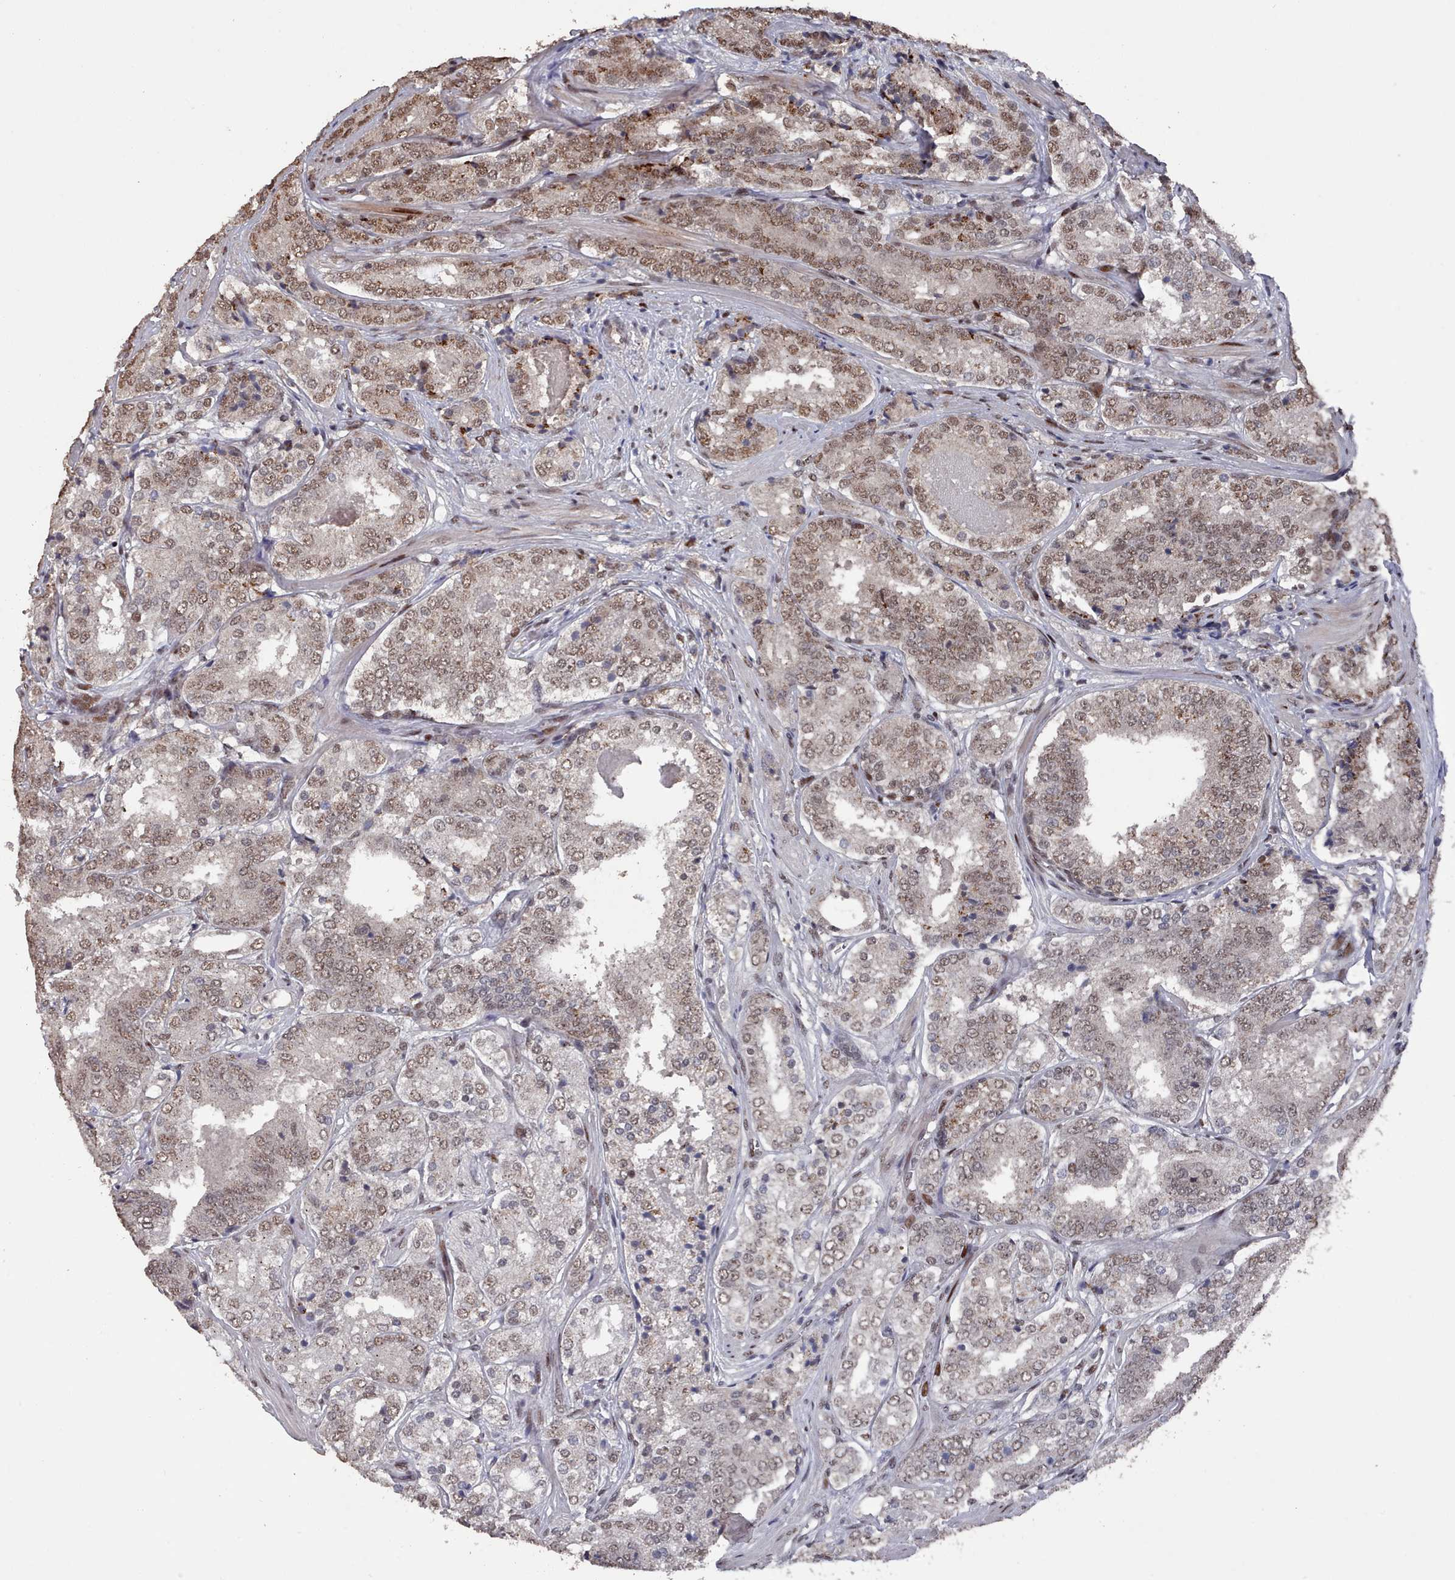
{"staining": {"intensity": "moderate", "quantity": ">75%", "location": "cytoplasmic/membranous,nuclear"}, "tissue": "prostate cancer", "cell_type": "Tumor cells", "image_type": "cancer", "snomed": [{"axis": "morphology", "description": "Adenocarcinoma, High grade"}, {"axis": "topography", "description": "Prostate"}], "caption": "A photomicrograph of human adenocarcinoma (high-grade) (prostate) stained for a protein demonstrates moderate cytoplasmic/membranous and nuclear brown staining in tumor cells.", "gene": "PNRC2", "patient": {"sex": "male", "age": 63}}